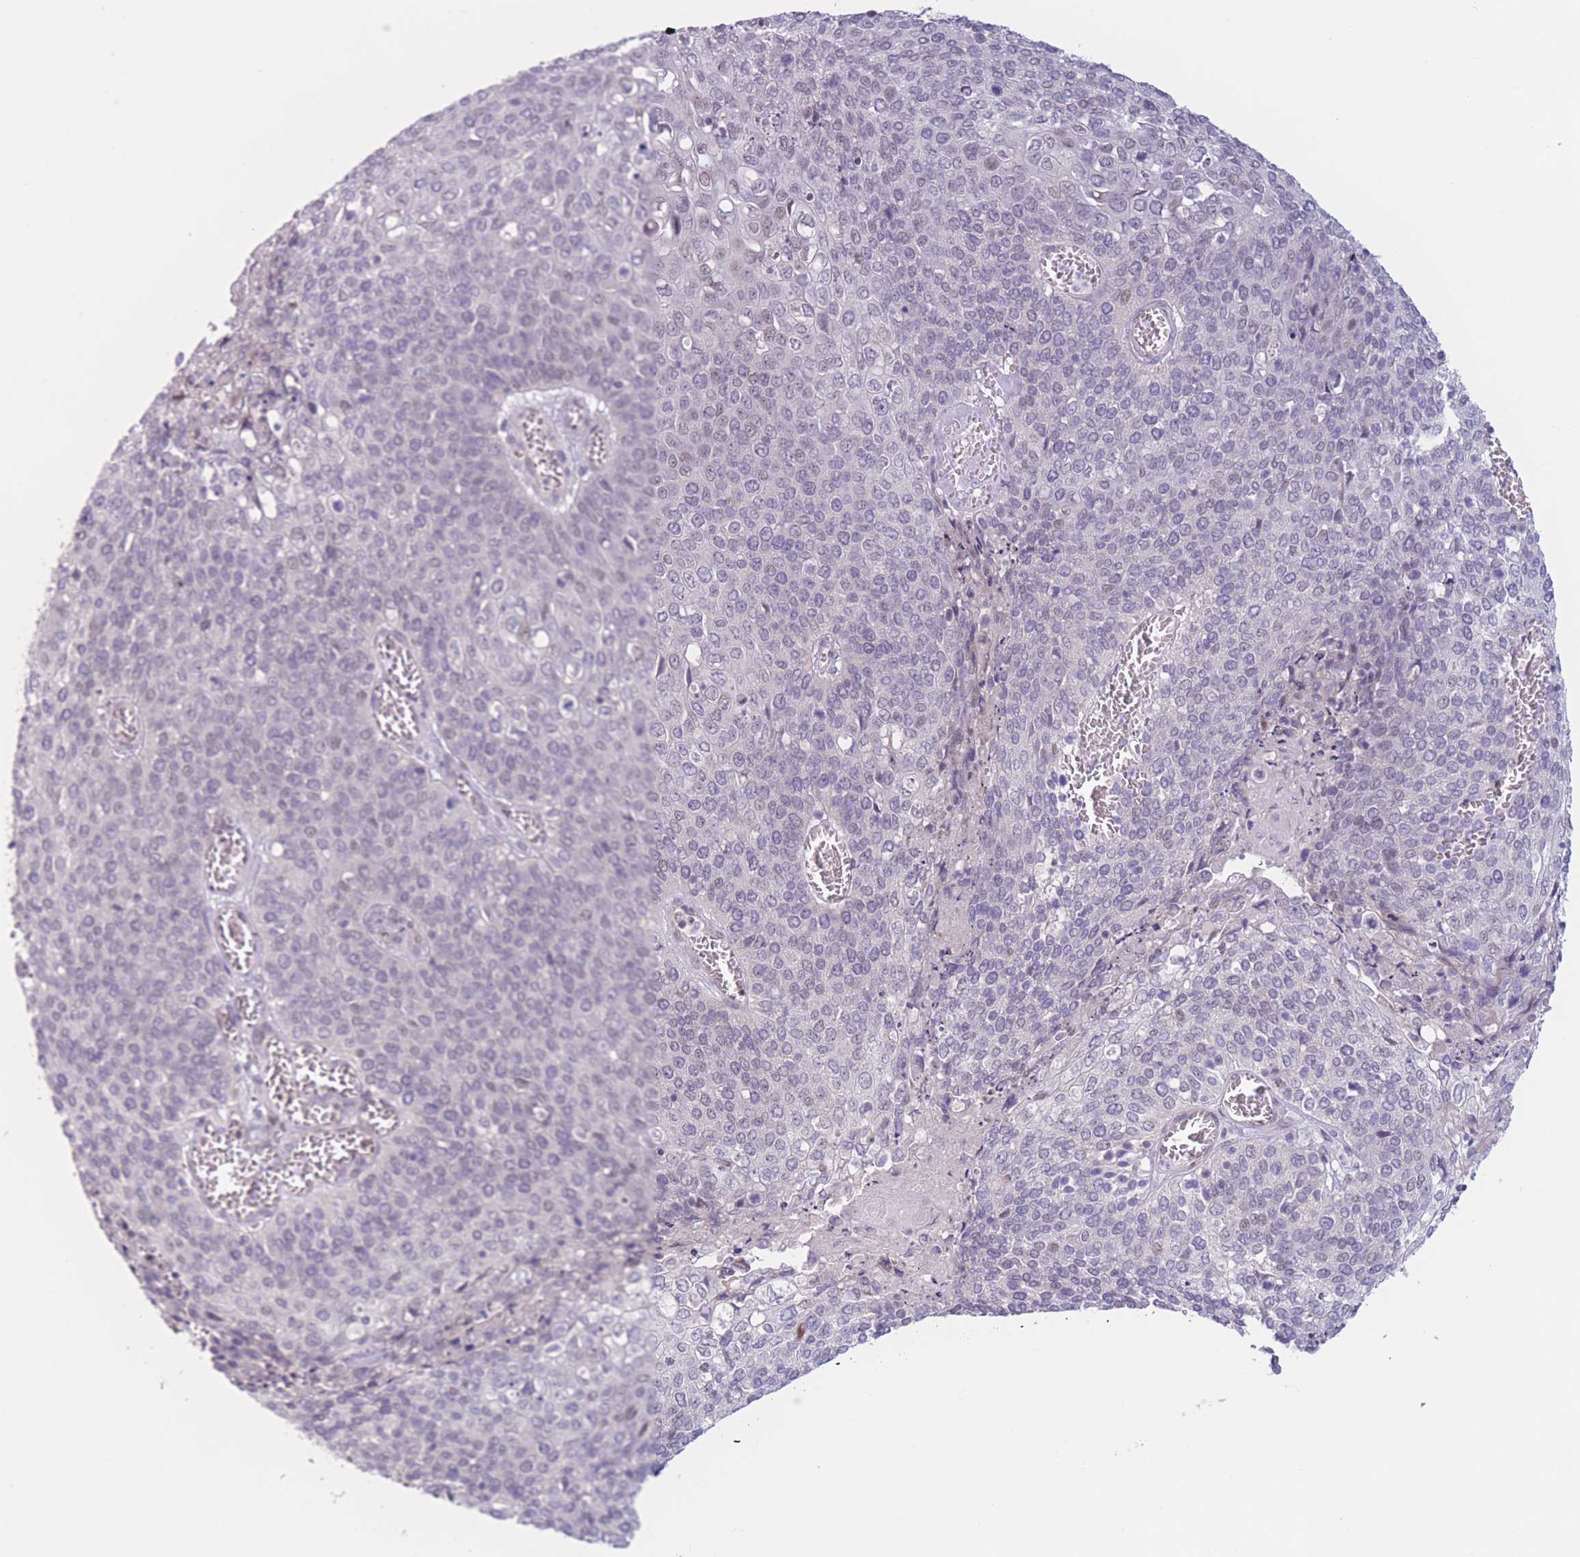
{"staining": {"intensity": "weak", "quantity": "<25%", "location": "nuclear"}, "tissue": "cervical cancer", "cell_type": "Tumor cells", "image_type": "cancer", "snomed": [{"axis": "morphology", "description": "Squamous cell carcinoma, NOS"}, {"axis": "topography", "description": "Cervix"}], "caption": "DAB immunohistochemical staining of human cervical cancer exhibits no significant positivity in tumor cells. Brightfield microscopy of immunohistochemistry stained with DAB (3,3'-diaminobenzidine) (brown) and hematoxylin (blue), captured at high magnification.", "gene": "ZNF439", "patient": {"sex": "female", "age": 39}}